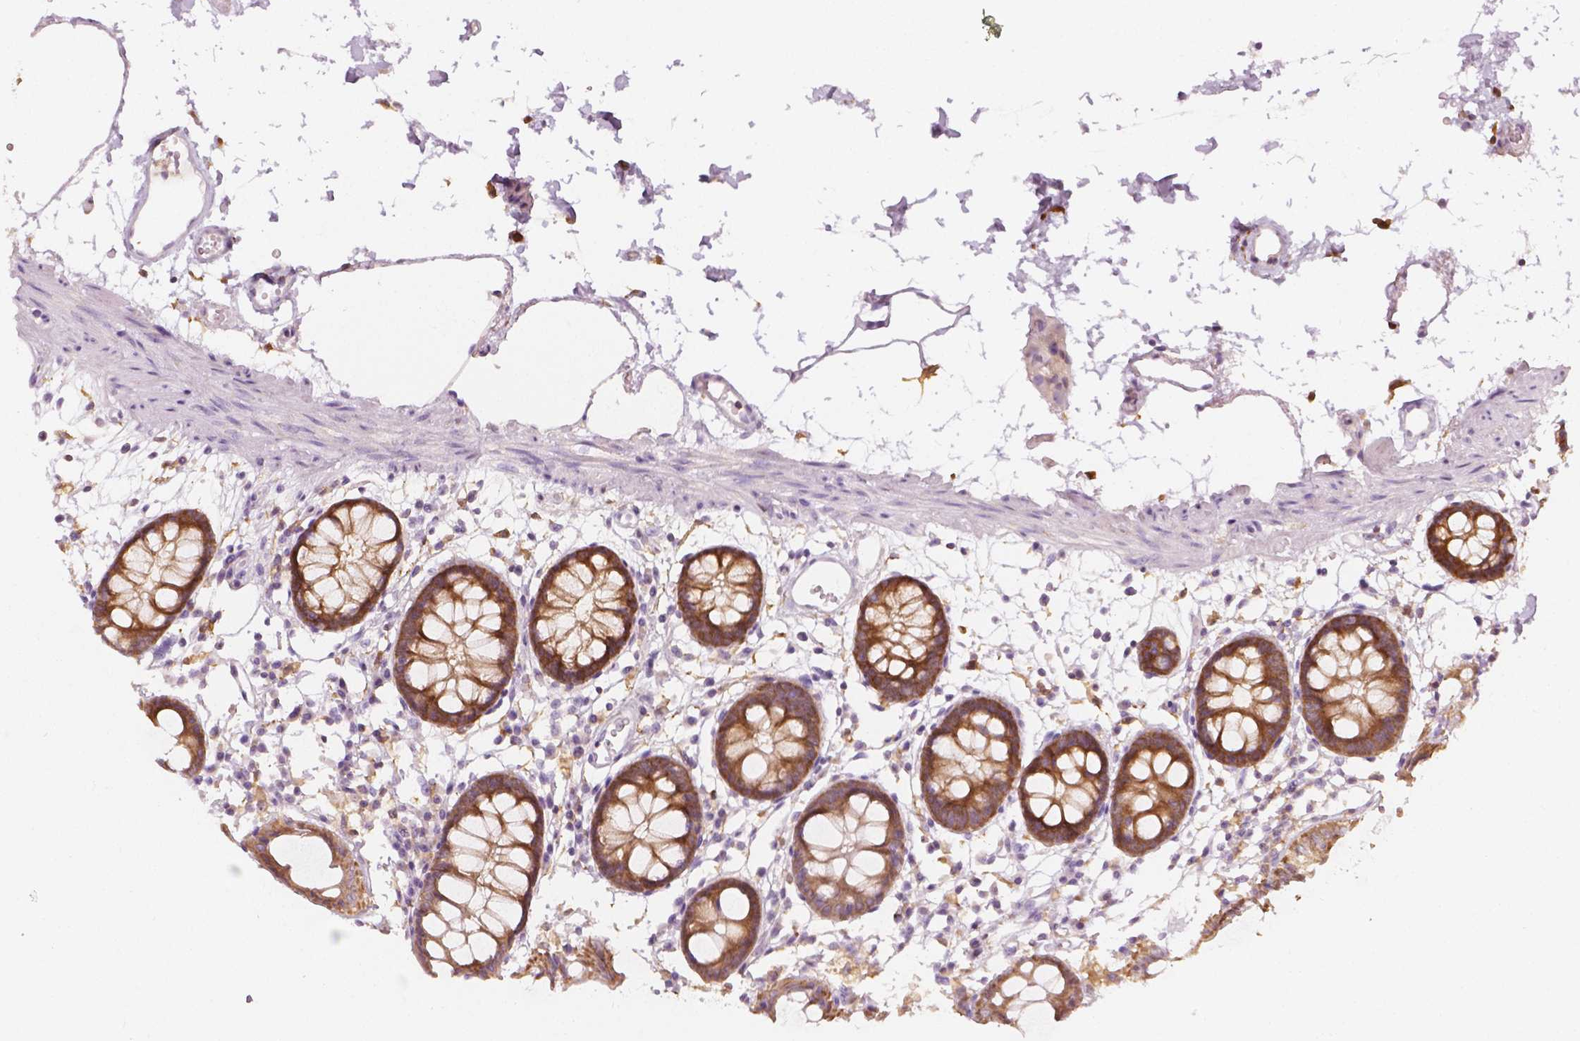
{"staining": {"intensity": "negative", "quantity": "none", "location": "none"}, "tissue": "colon", "cell_type": "Endothelial cells", "image_type": "normal", "snomed": [{"axis": "morphology", "description": "Normal tissue, NOS"}, {"axis": "topography", "description": "Colon"}], "caption": "Protein analysis of normal colon shows no significant staining in endothelial cells. Brightfield microscopy of immunohistochemistry (IHC) stained with DAB (3,3'-diaminobenzidine) (brown) and hematoxylin (blue), captured at high magnification.", "gene": "SHMT1", "patient": {"sex": "female", "age": 84}}